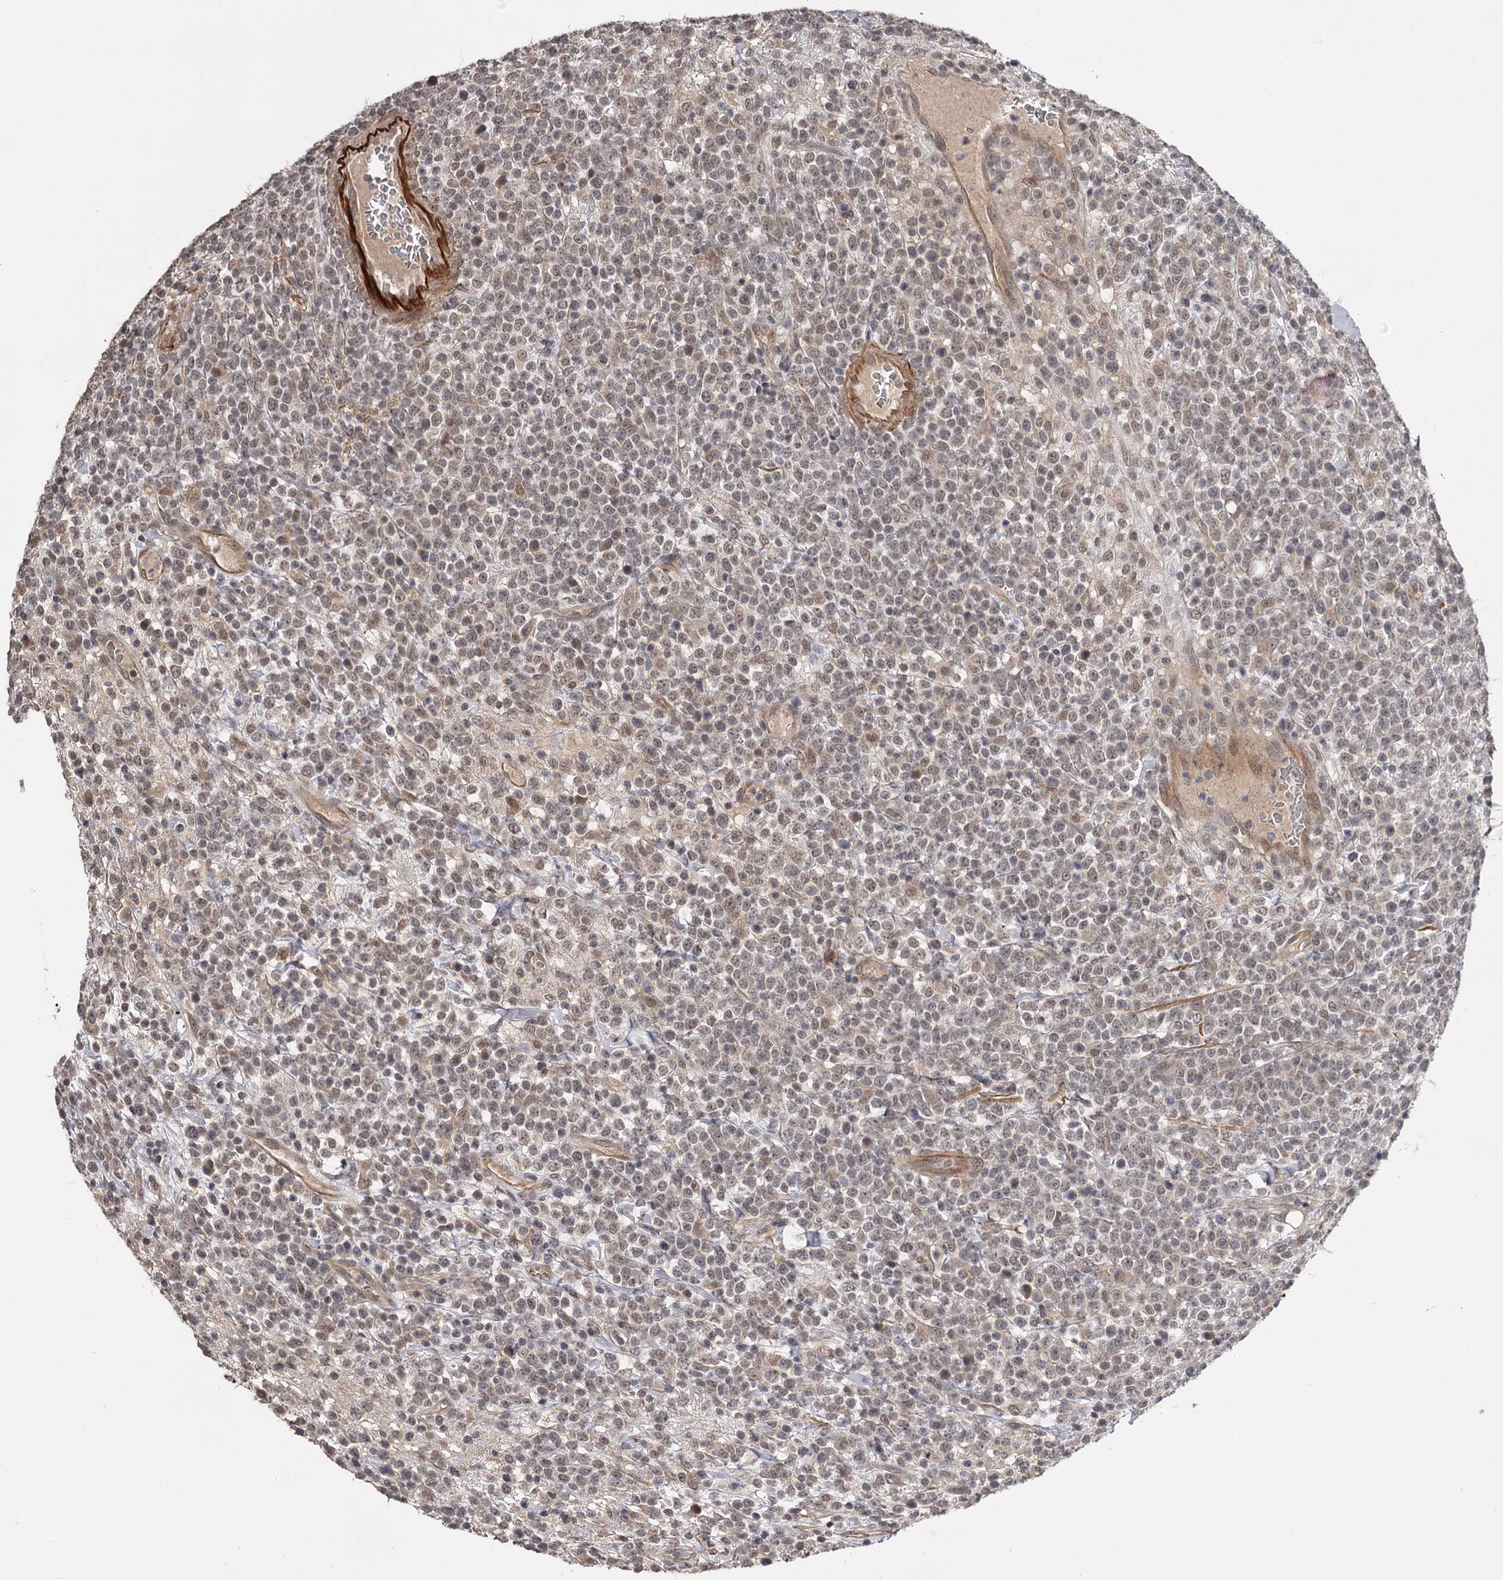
{"staining": {"intensity": "weak", "quantity": "<25%", "location": "nuclear"}, "tissue": "lymphoma", "cell_type": "Tumor cells", "image_type": "cancer", "snomed": [{"axis": "morphology", "description": "Malignant lymphoma, non-Hodgkin's type, High grade"}, {"axis": "topography", "description": "Colon"}], "caption": "High power microscopy image of an immunohistochemistry image of lymphoma, revealing no significant staining in tumor cells.", "gene": "CWF19L2", "patient": {"sex": "female", "age": 53}}